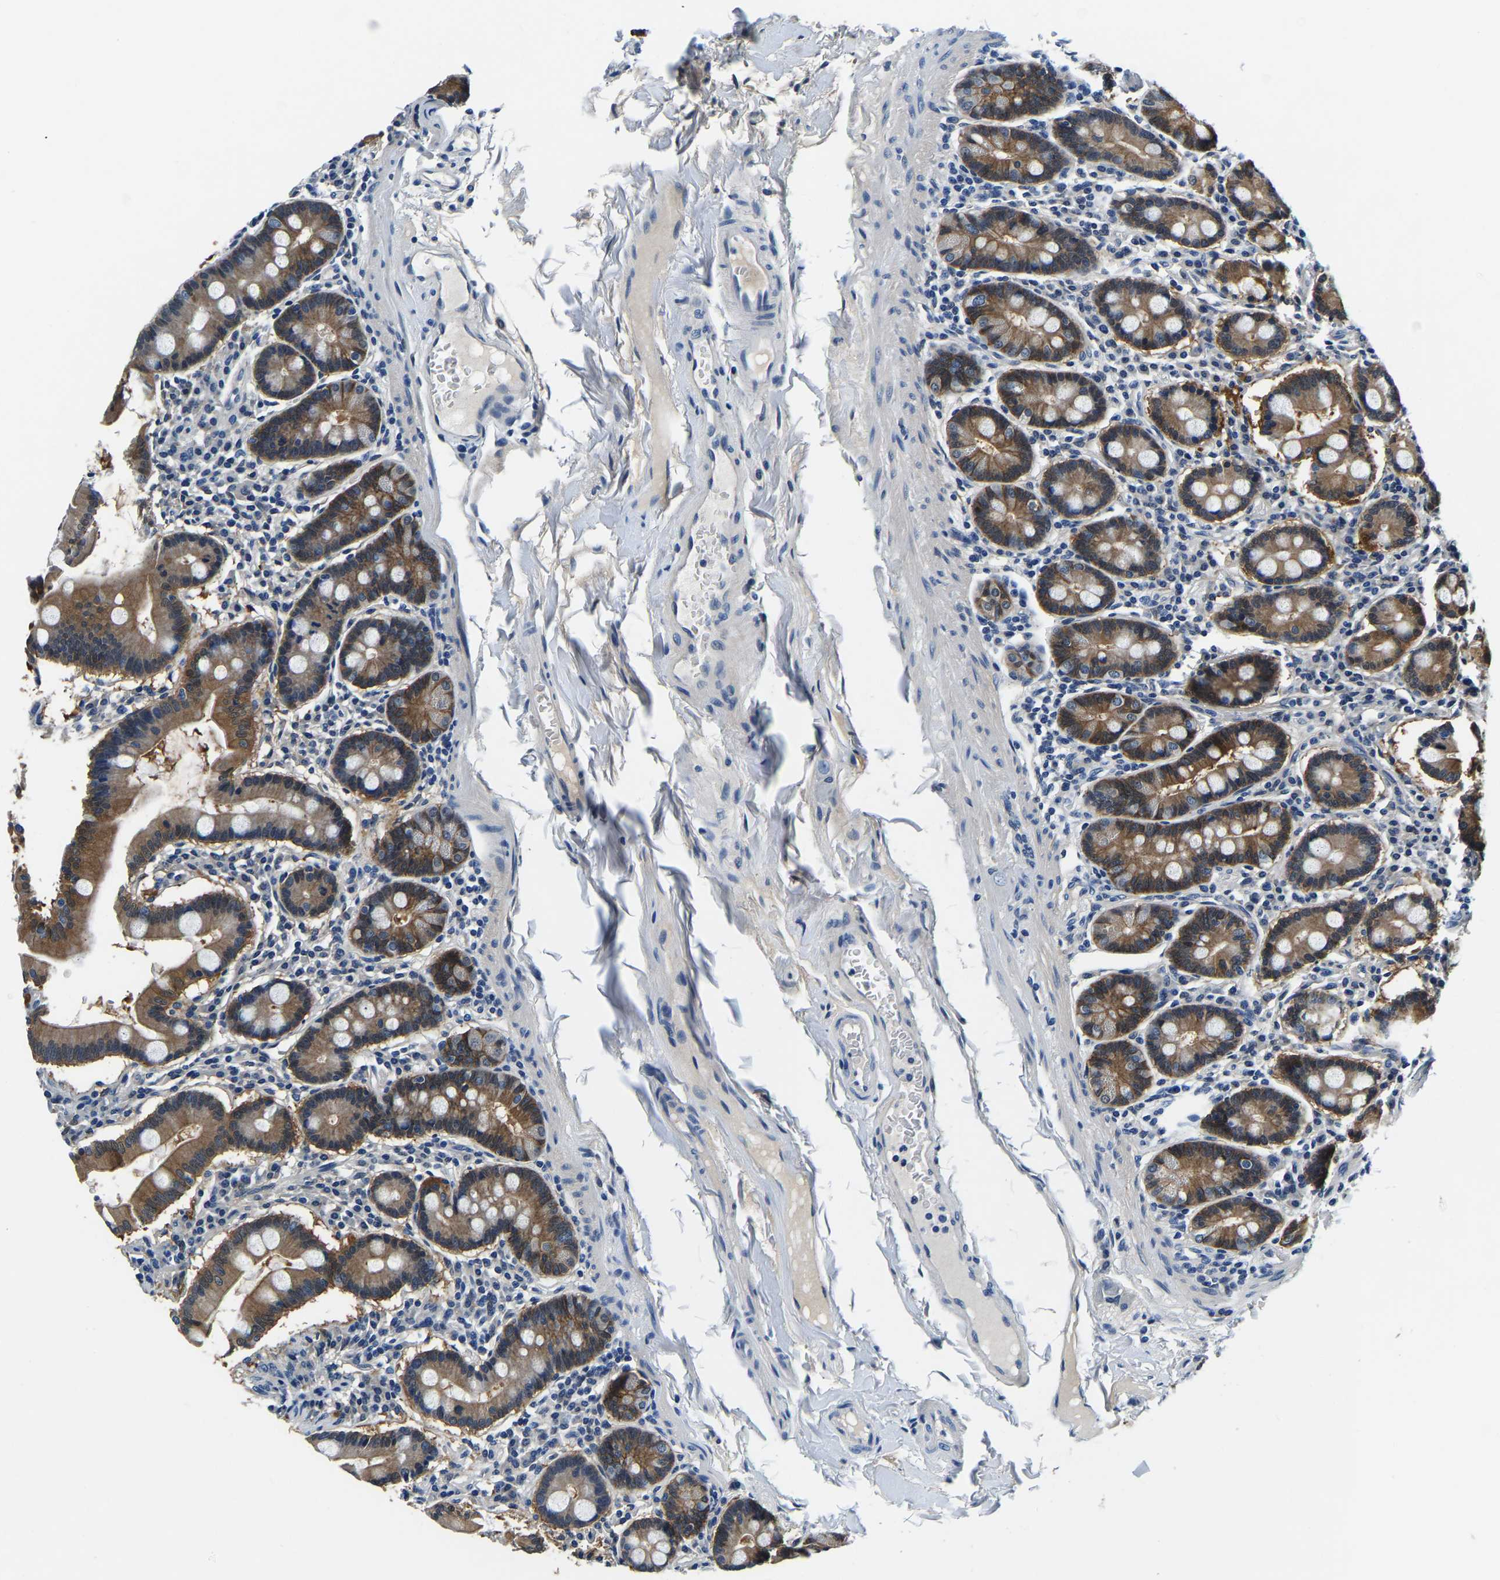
{"staining": {"intensity": "strong", "quantity": ">75%", "location": "cytoplasmic/membranous"}, "tissue": "duodenum", "cell_type": "Glandular cells", "image_type": "normal", "snomed": [{"axis": "morphology", "description": "Normal tissue, NOS"}, {"axis": "topography", "description": "Duodenum"}], "caption": "Brown immunohistochemical staining in benign human duodenum shows strong cytoplasmic/membranous staining in approximately >75% of glandular cells.", "gene": "ACO1", "patient": {"sex": "male", "age": 50}}